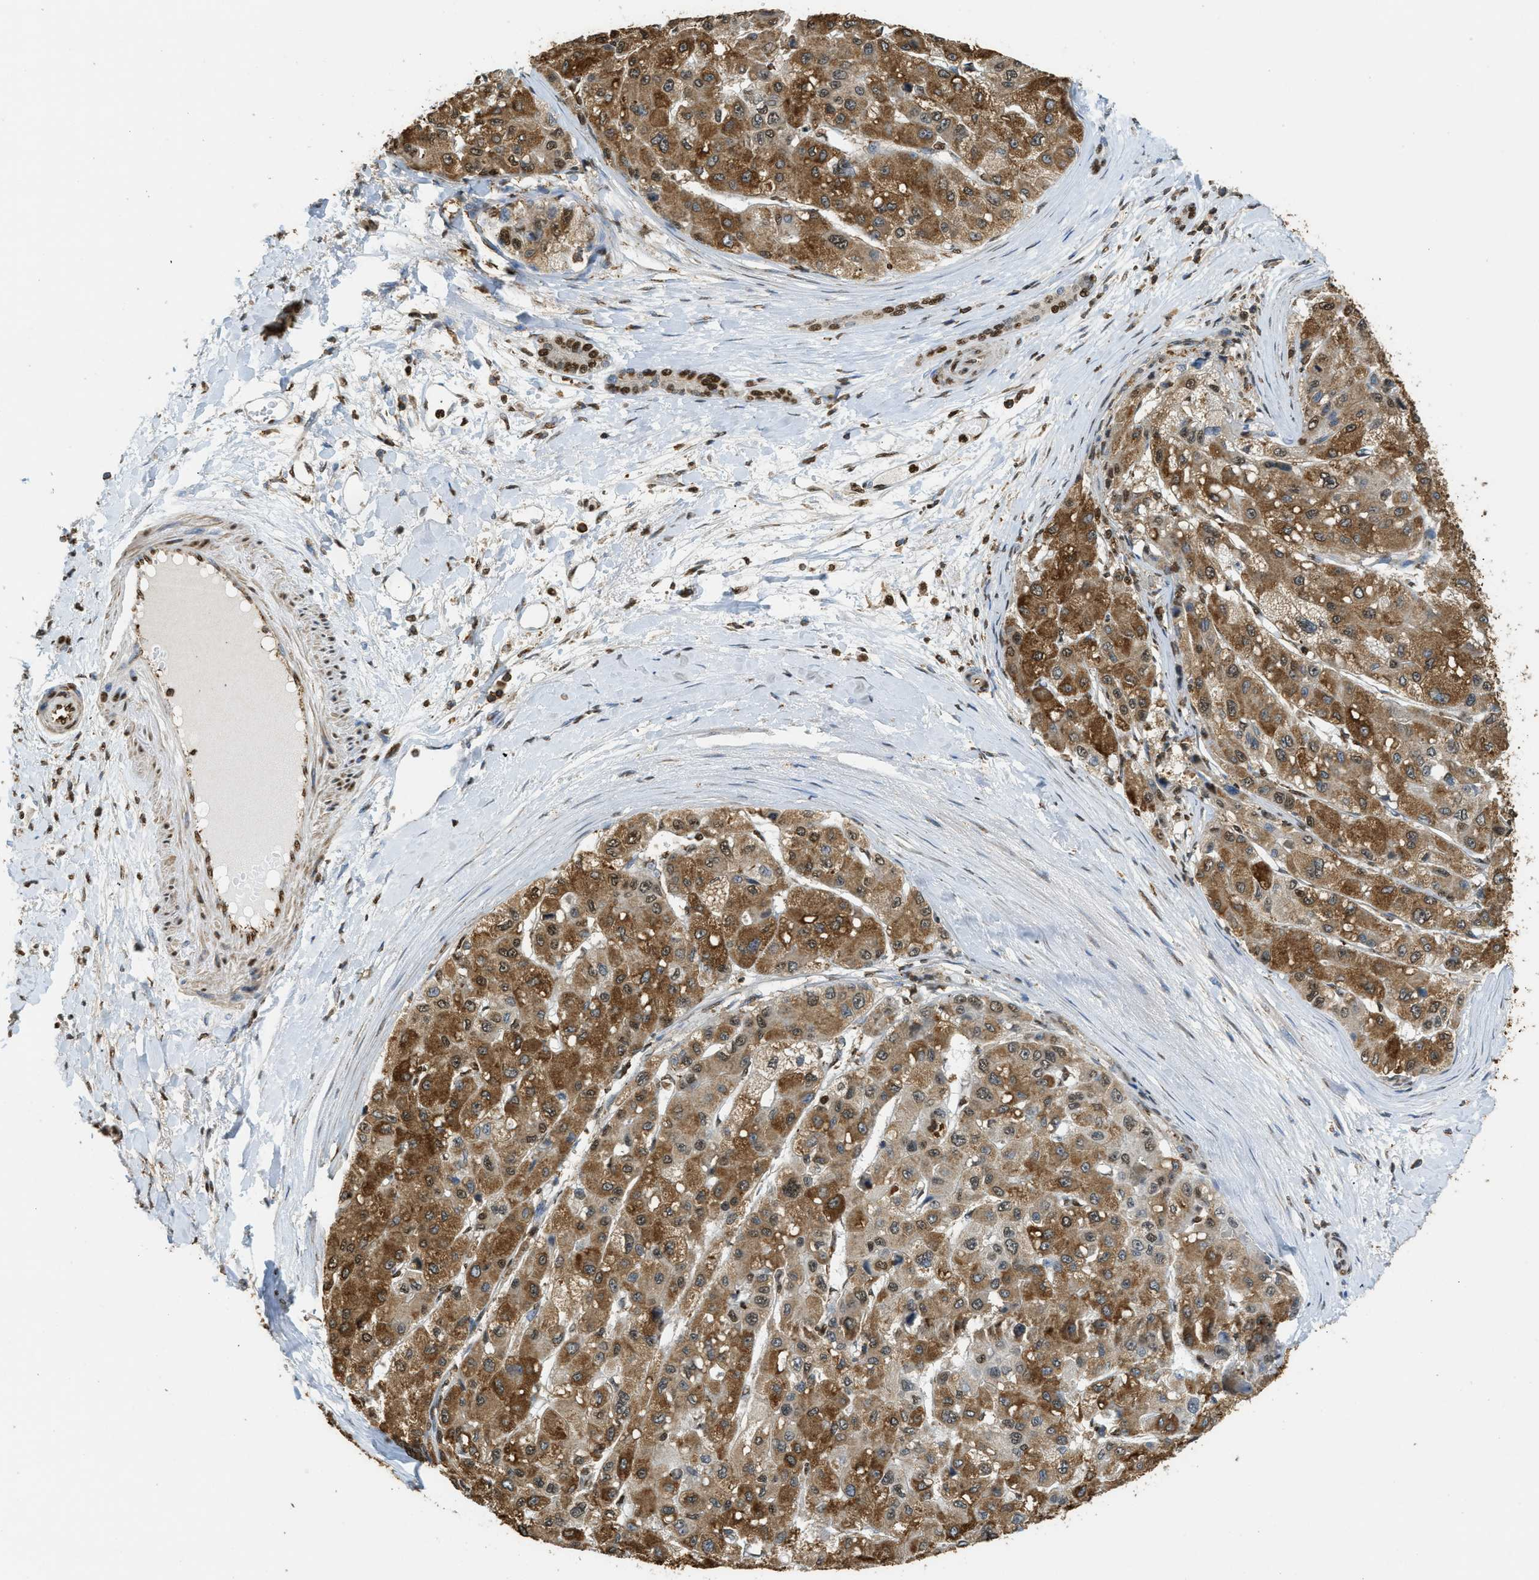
{"staining": {"intensity": "moderate", "quantity": ">75%", "location": "cytoplasmic/membranous,nuclear"}, "tissue": "liver cancer", "cell_type": "Tumor cells", "image_type": "cancer", "snomed": [{"axis": "morphology", "description": "Carcinoma, Hepatocellular, NOS"}, {"axis": "topography", "description": "Liver"}], "caption": "Hepatocellular carcinoma (liver) stained with DAB (3,3'-diaminobenzidine) IHC exhibits medium levels of moderate cytoplasmic/membranous and nuclear staining in about >75% of tumor cells. The protein of interest is stained brown, and the nuclei are stained in blue (DAB (3,3'-diaminobenzidine) IHC with brightfield microscopy, high magnification).", "gene": "NR5A2", "patient": {"sex": "male", "age": 80}}